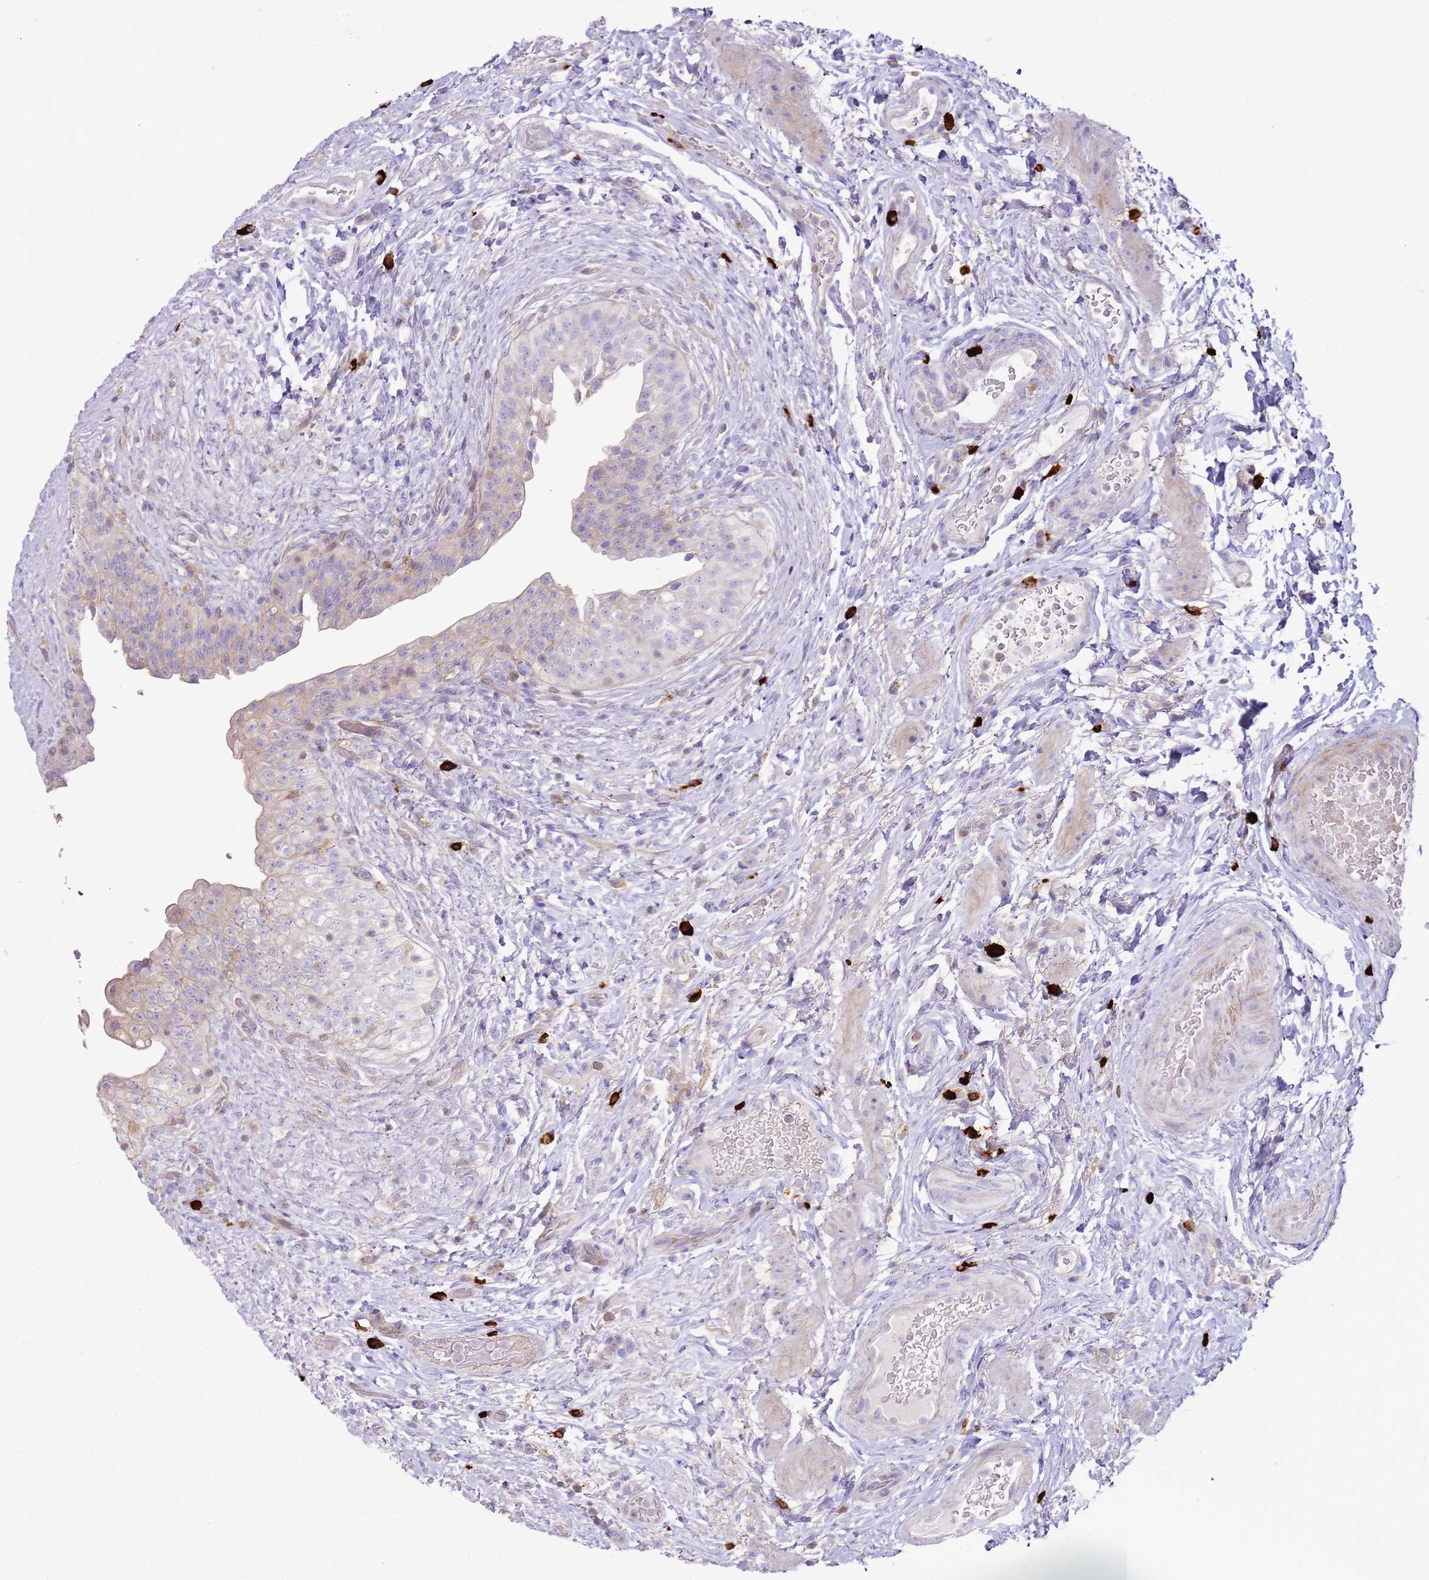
{"staining": {"intensity": "weak", "quantity": "<25%", "location": "cytoplasmic/membranous"}, "tissue": "urinary bladder", "cell_type": "Urothelial cells", "image_type": "normal", "snomed": [{"axis": "morphology", "description": "Normal tissue, NOS"}, {"axis": "topography", "description": "Urinary bladder"}], "caption": "High magnification brightfield microscopy of benign urinary bladder stained with DAB (brown) and counterstained with hematoxylin (blue): urothelial cells show no significant positivity. (DAB IHC, high magnification).", "gene": "FPR1", "patient": {"sex": "male", "age": 69}}